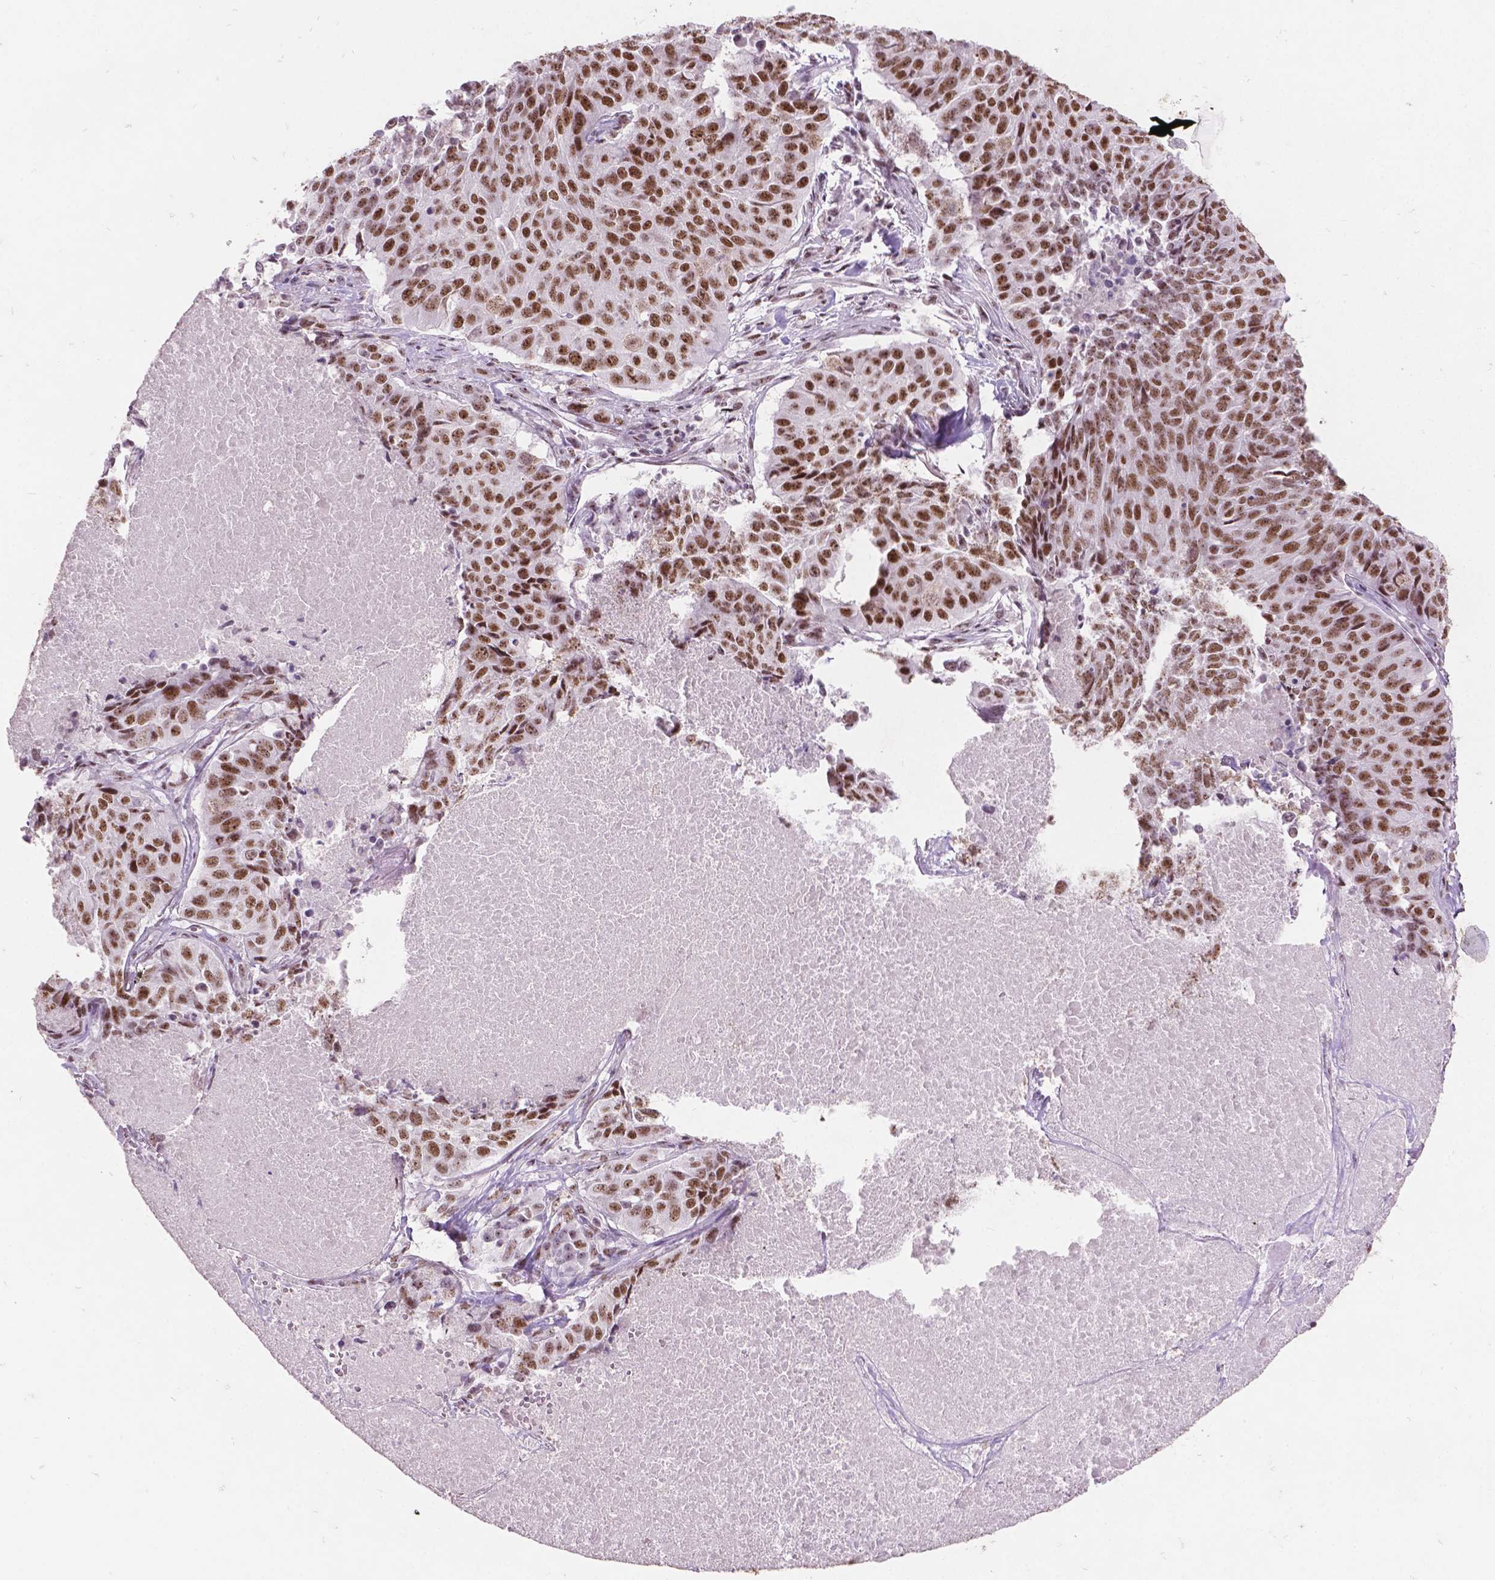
{"staining": {"intensity": "moderate", "quantity": ">75%", "location": "nuclear"}, "tissue": "lung cancer", "cell_type": "Tumor cells", "image_type": "cancer", "snomed": [{"axis": "morphology", "description": "Normal tissue, NOS"}, {"axis": "morphology", "description": "Squamous cell carcinoma, NOS"}, {"axis": "topography", "description": "Bronchus"}, {"axis": "topography", "description": "Lung"}], "caption": "Squamous cell carcinoma (lung) stained with immunohistochemistry shows moderate nuclear positivity in about >75% of tumor cells.", "gene": "COIL", "patient": {"sex": "male", "age": 64}}